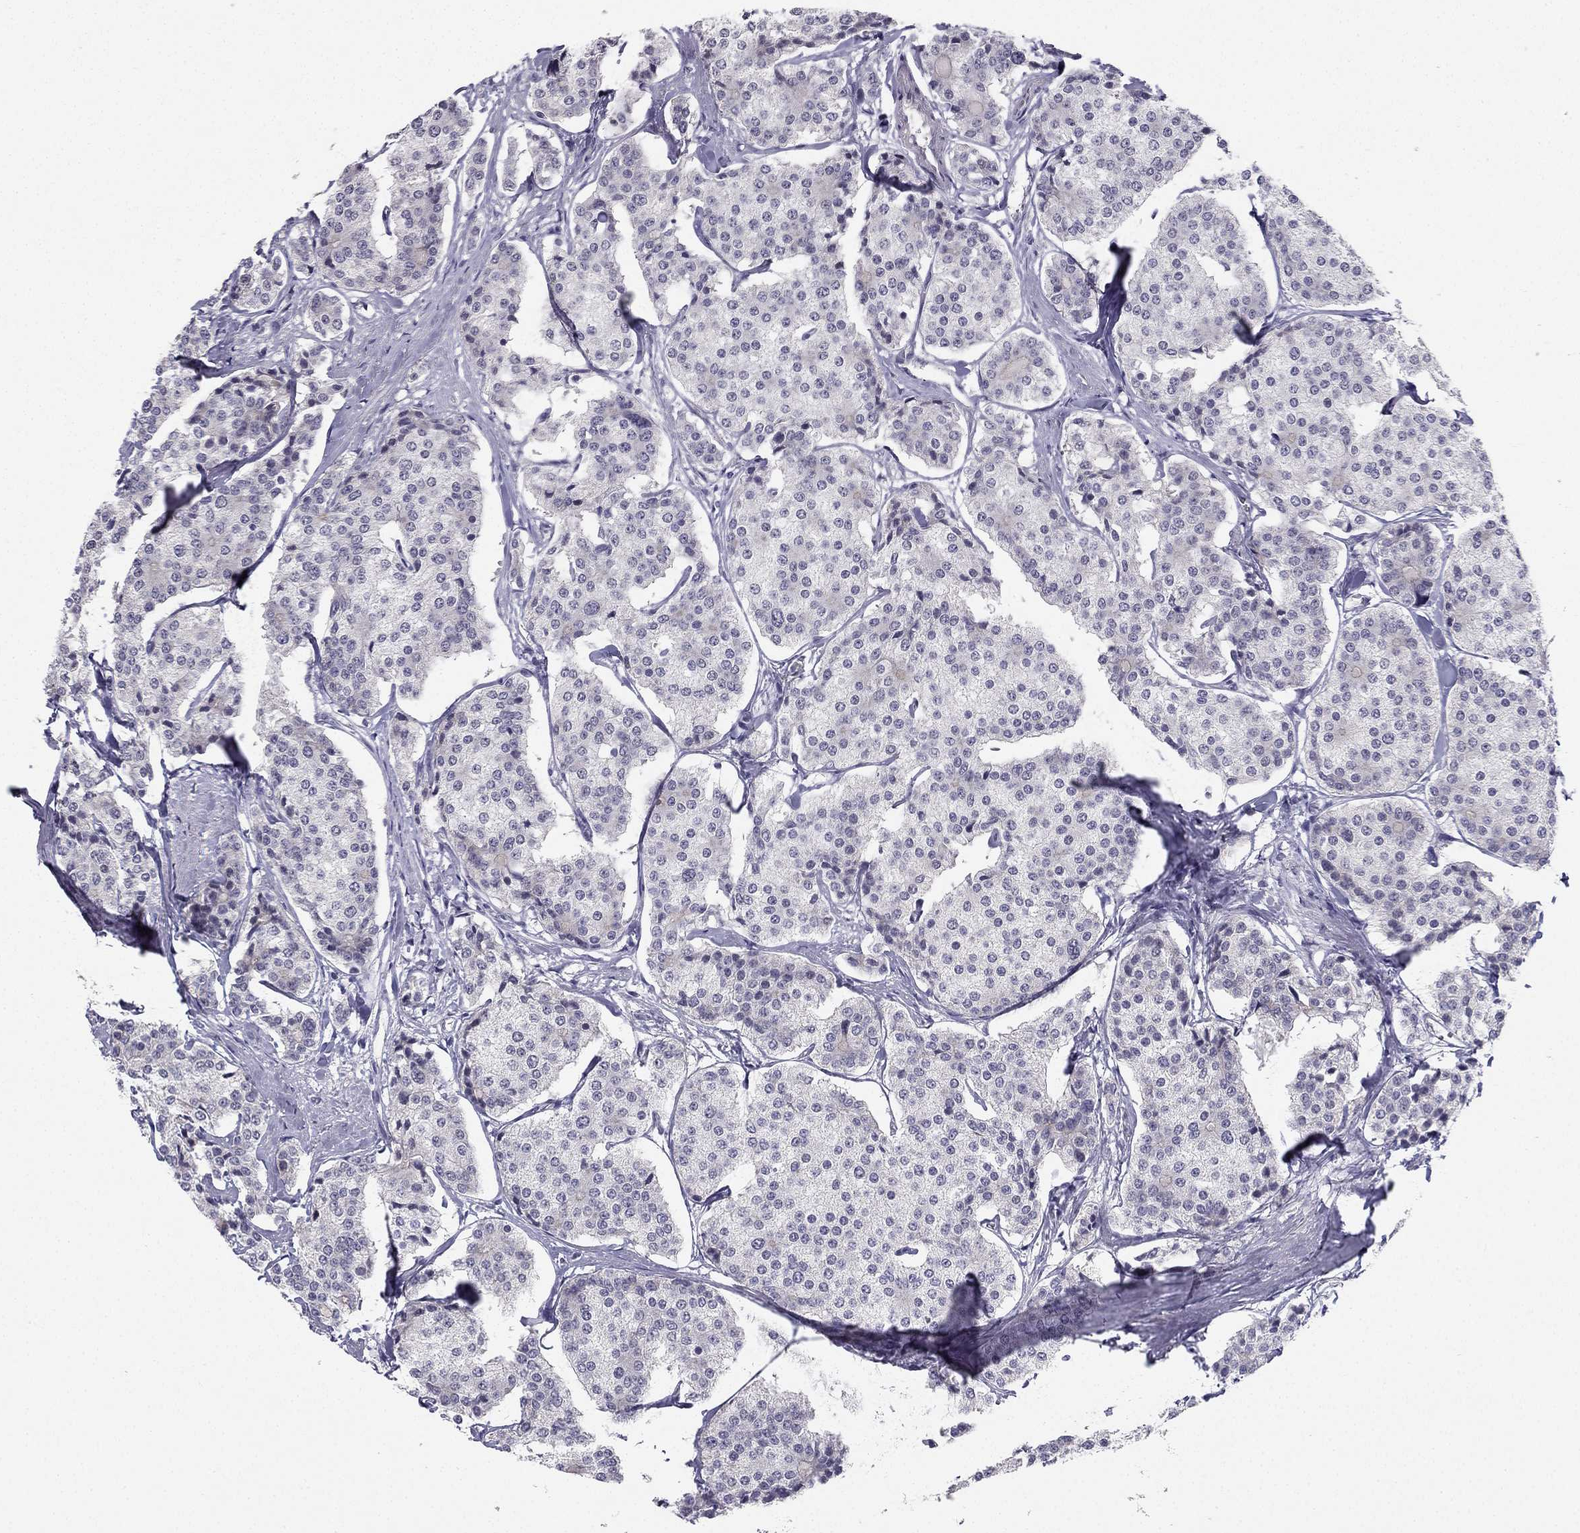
{"staining": {"intensity": "negative", "quantity": "none", "location": "none"}, "tissue": "carcinoid", "cell_type": "Tumor cells", "image_type": "cancer", "snomed": [{"axis": "morphology", "description": "Carcinoid, malignant, NOS"}, {"axis": "topography", "description": "Small intestine"}], "caption": "Micrograph shows no protein expression in tumor cells of carcinoid tissue. Nuclei are stained in blue.", "gene": "CHST8", "patient": {"sex": "female", "age": 65}}